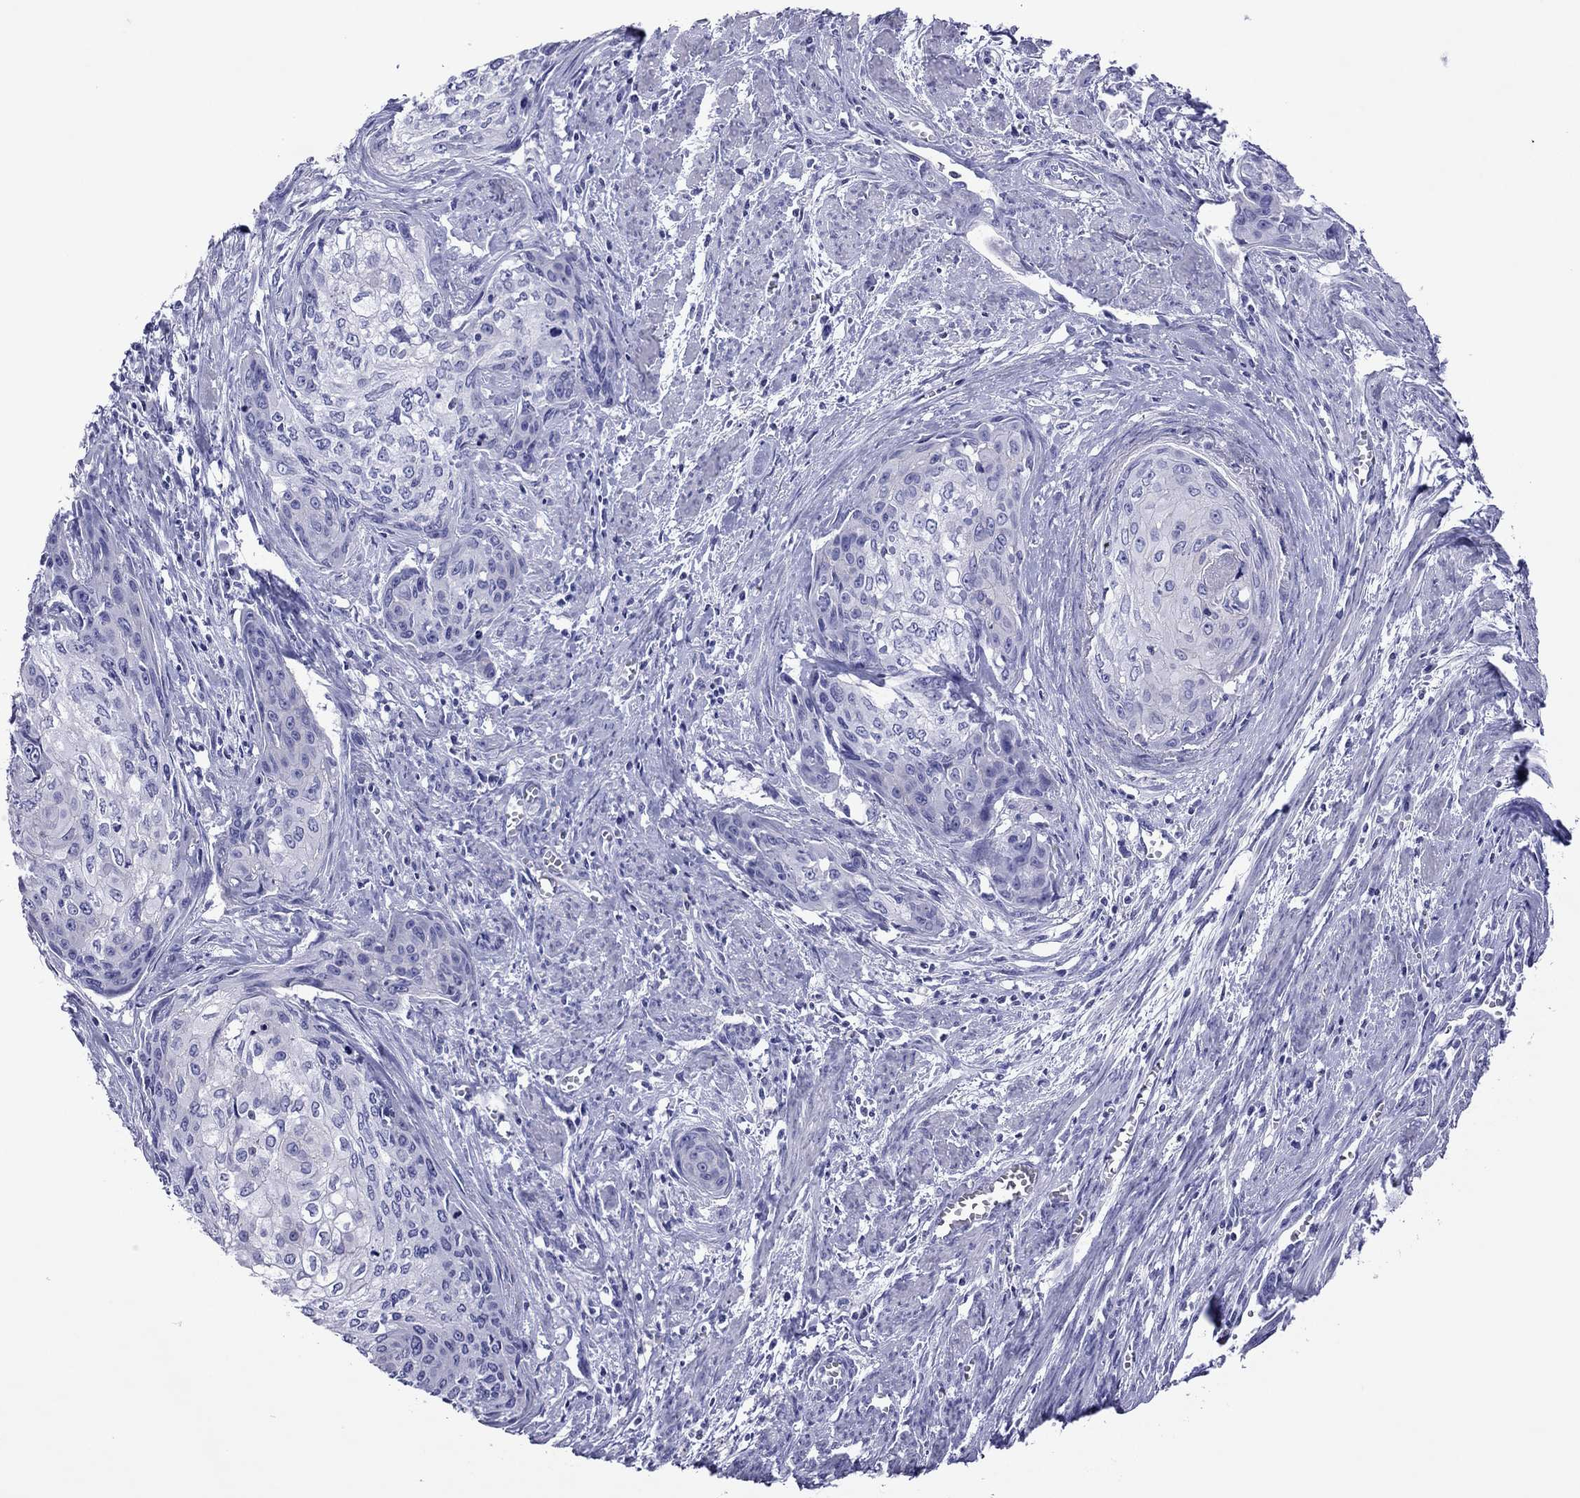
{"staining": {"intensity": "negative", "quantity": "none", "location": "none"}, "tissue": "cervical cancer", "cell_type": "Tumor cells", "image_type": "cancer", "snomed": [{"axis": "morphology", "description": "Squamous cell carcinoma, NOS"}, {"axis": "topography", "description": "Cervix"}], "caption": "Immunohistochemistry (IHC) photomicrograph of neoplastic tissue: human cervical squamous cell carcinoma stained with DAB reveals no significant protein expression in tumor cells. (Brightfield microscopy of DAB (3,3'-diaminobenzidine) immunohistochemistry at high magnification).", "gene": "PCDHA6", "patient": {"sex": "female", "age": 58}}